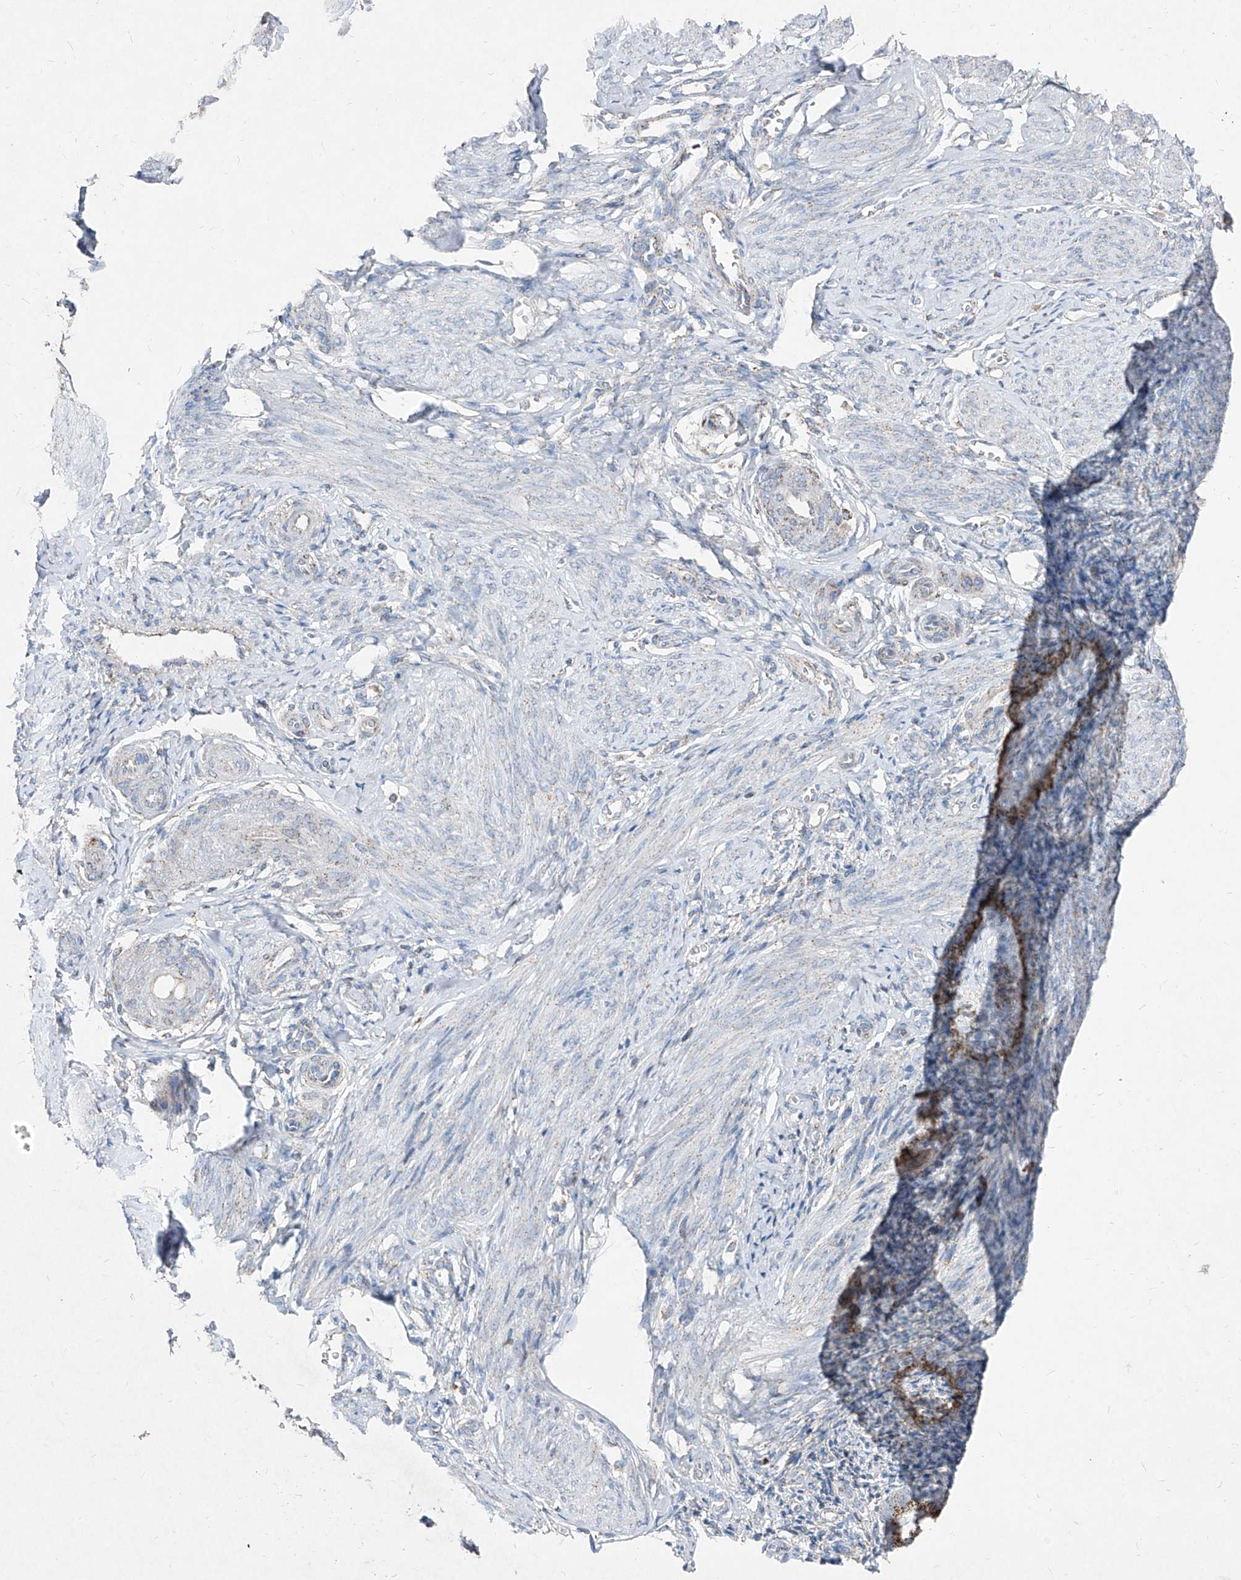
{"staining": {"intensity": "negative", "quantity": "none", "location": "none"}, "tissue": "endometrium", "cell_type": "Cells in endometrial stroma", "image_type": "normal", "snomed": [{"axis": "morphology", "description": "Normal tissue, NOS"}, {"axis": "topography", "description": "Uterus"}, {"axis": "topography", "description": "Endometrium"}], "caption": "IHC of benign endometrium shows no staining in cells in endometrial stroma.", "gene": "ABCD3", "patient": {"sex": "female", "age": 48}}